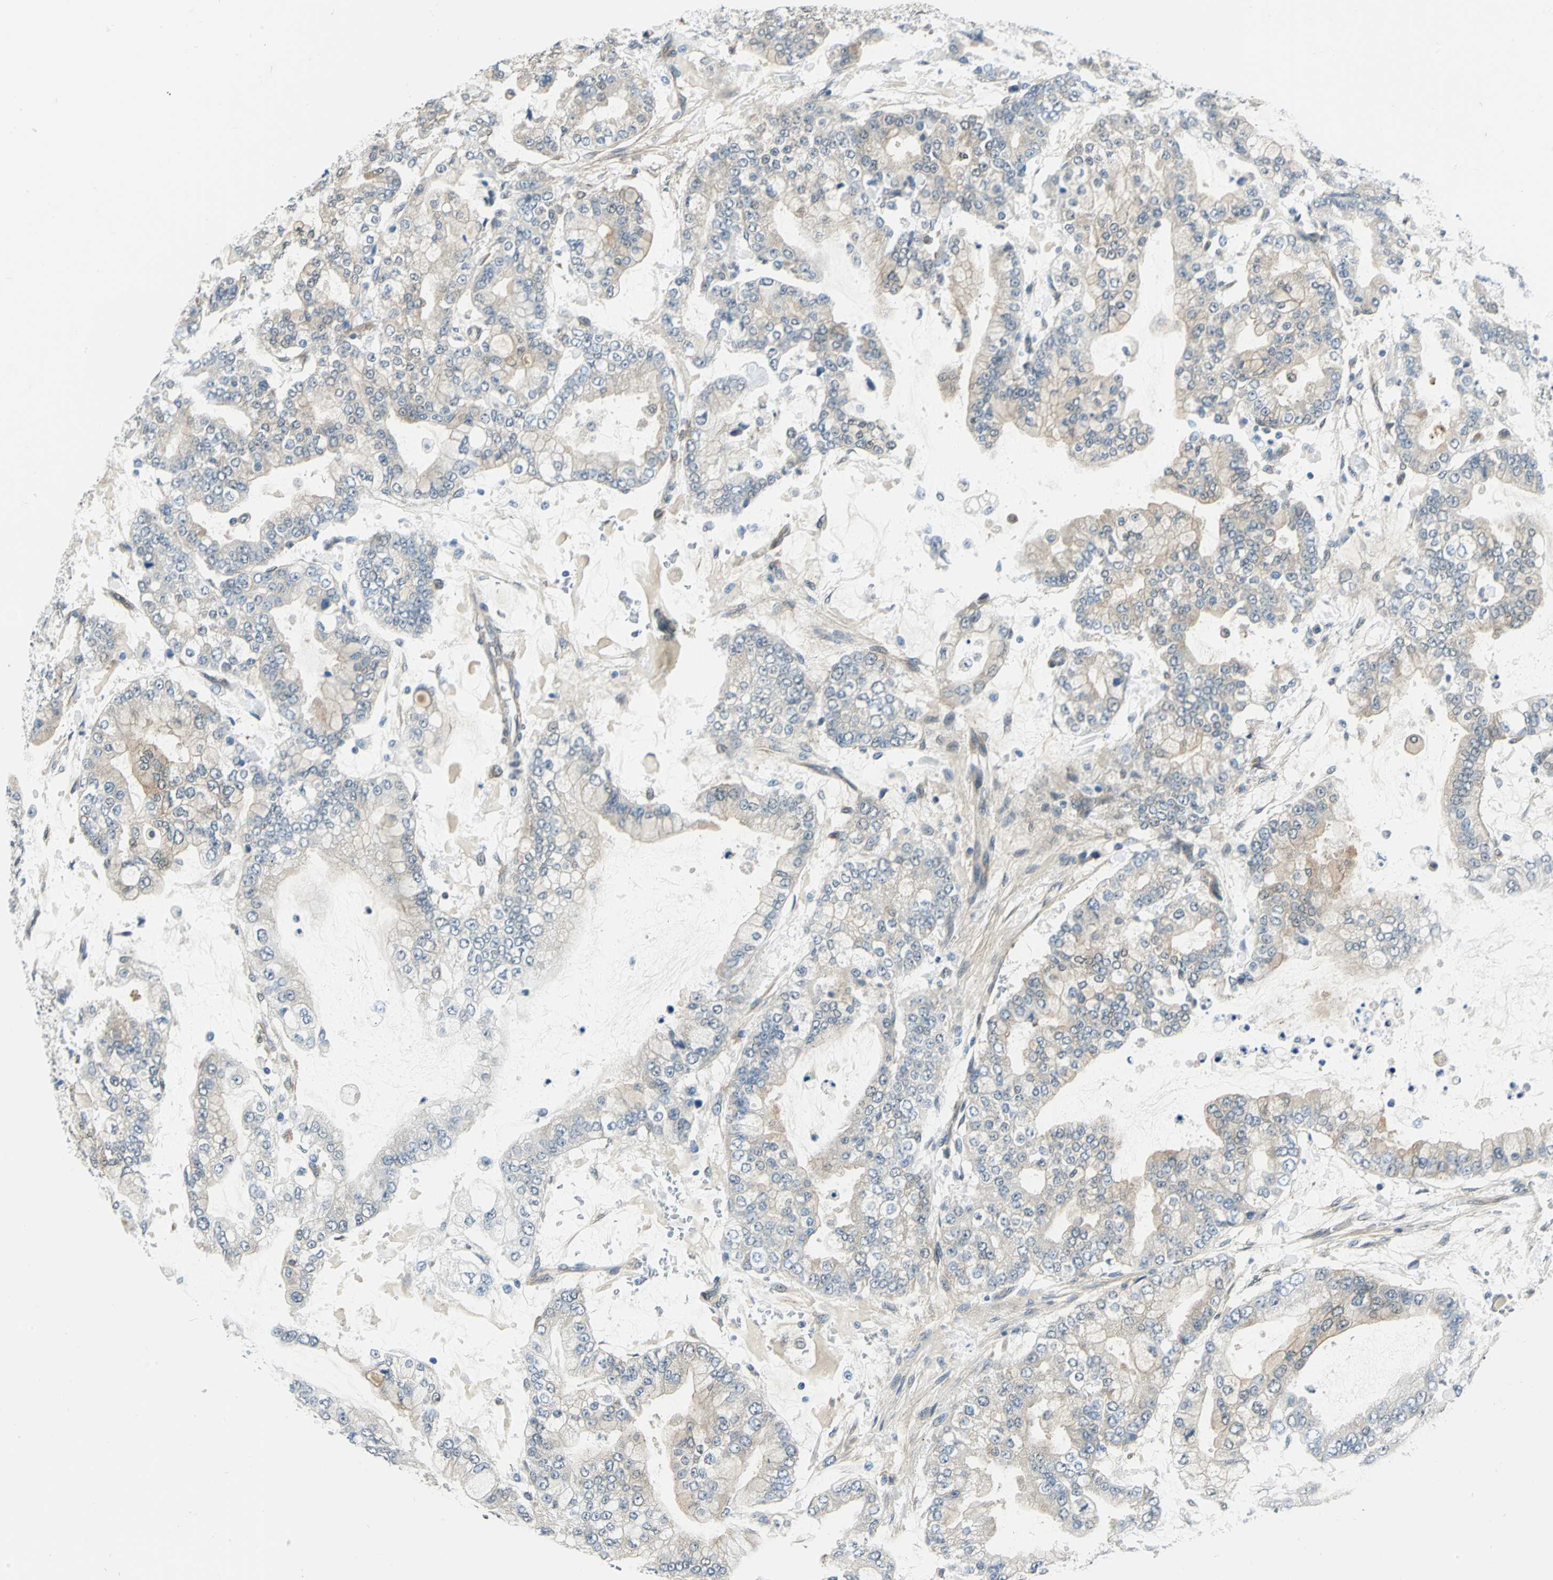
{"staining": {"intensity": "negative", "quantity": "none", "location": "none"}, "tissue": "stomach cancer", "cell_type": "Tumor cells", "image_type": "cancer", "snomed": [{"axis": "morphology", "description": "Adenocarcinoma, NOS"}, {"axis": "topography", "description": "Stomach"}], "caption": "This is a photomicrograph of immunohistochemistry staining of adenocarcinoma (stomach), which shows no staining in tumor cells. Brightfield microscopy of IHC stained with DAB (3,3'-diaminobenzidine) (brown) and hematoxylin (blue), captured at high magnification.", "gene": "CDC42EP1", "patient": {"sex": "male", "age": 76}}